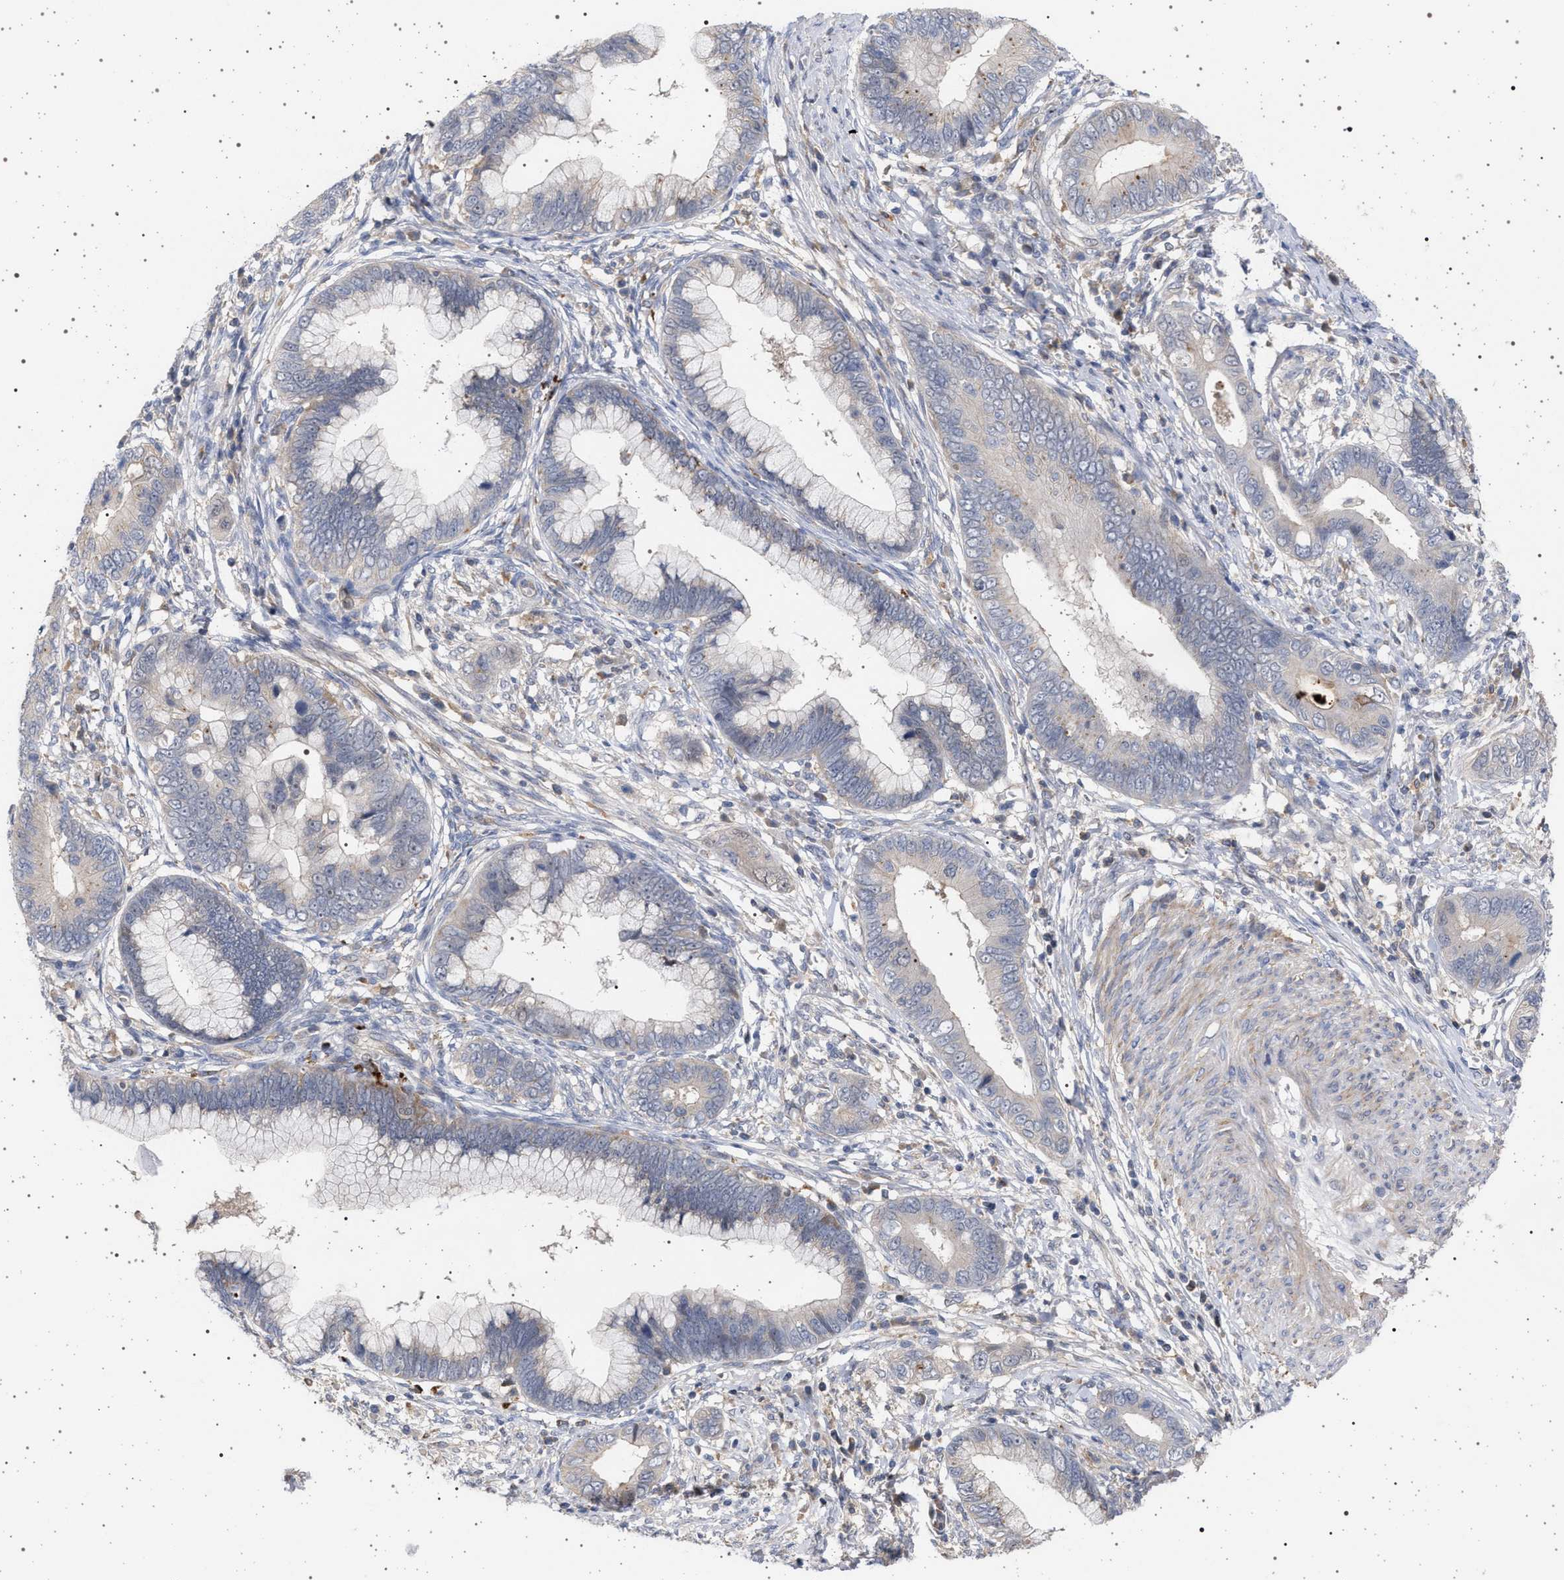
{"staining": {"intensity": "weak", "quantity": "<25%", "location": "cytoplasmic/membranous"}, "tissue": "cervical cancer", "cell_type": "Tumor cells", "image_type": "cancer", "snomed": [{"axis": "morphology", "description": "Adenocarcinoma, NOS"}, {"axis": "topography", "description": "Cervix"}], "caption": "Immunohistochemical staining of cervical cancer (adenocarcinoma) demonstrates no significant expression in tumor cells.", "gene": "RBM48", "patient": {"sex": "female", "age": 44}}